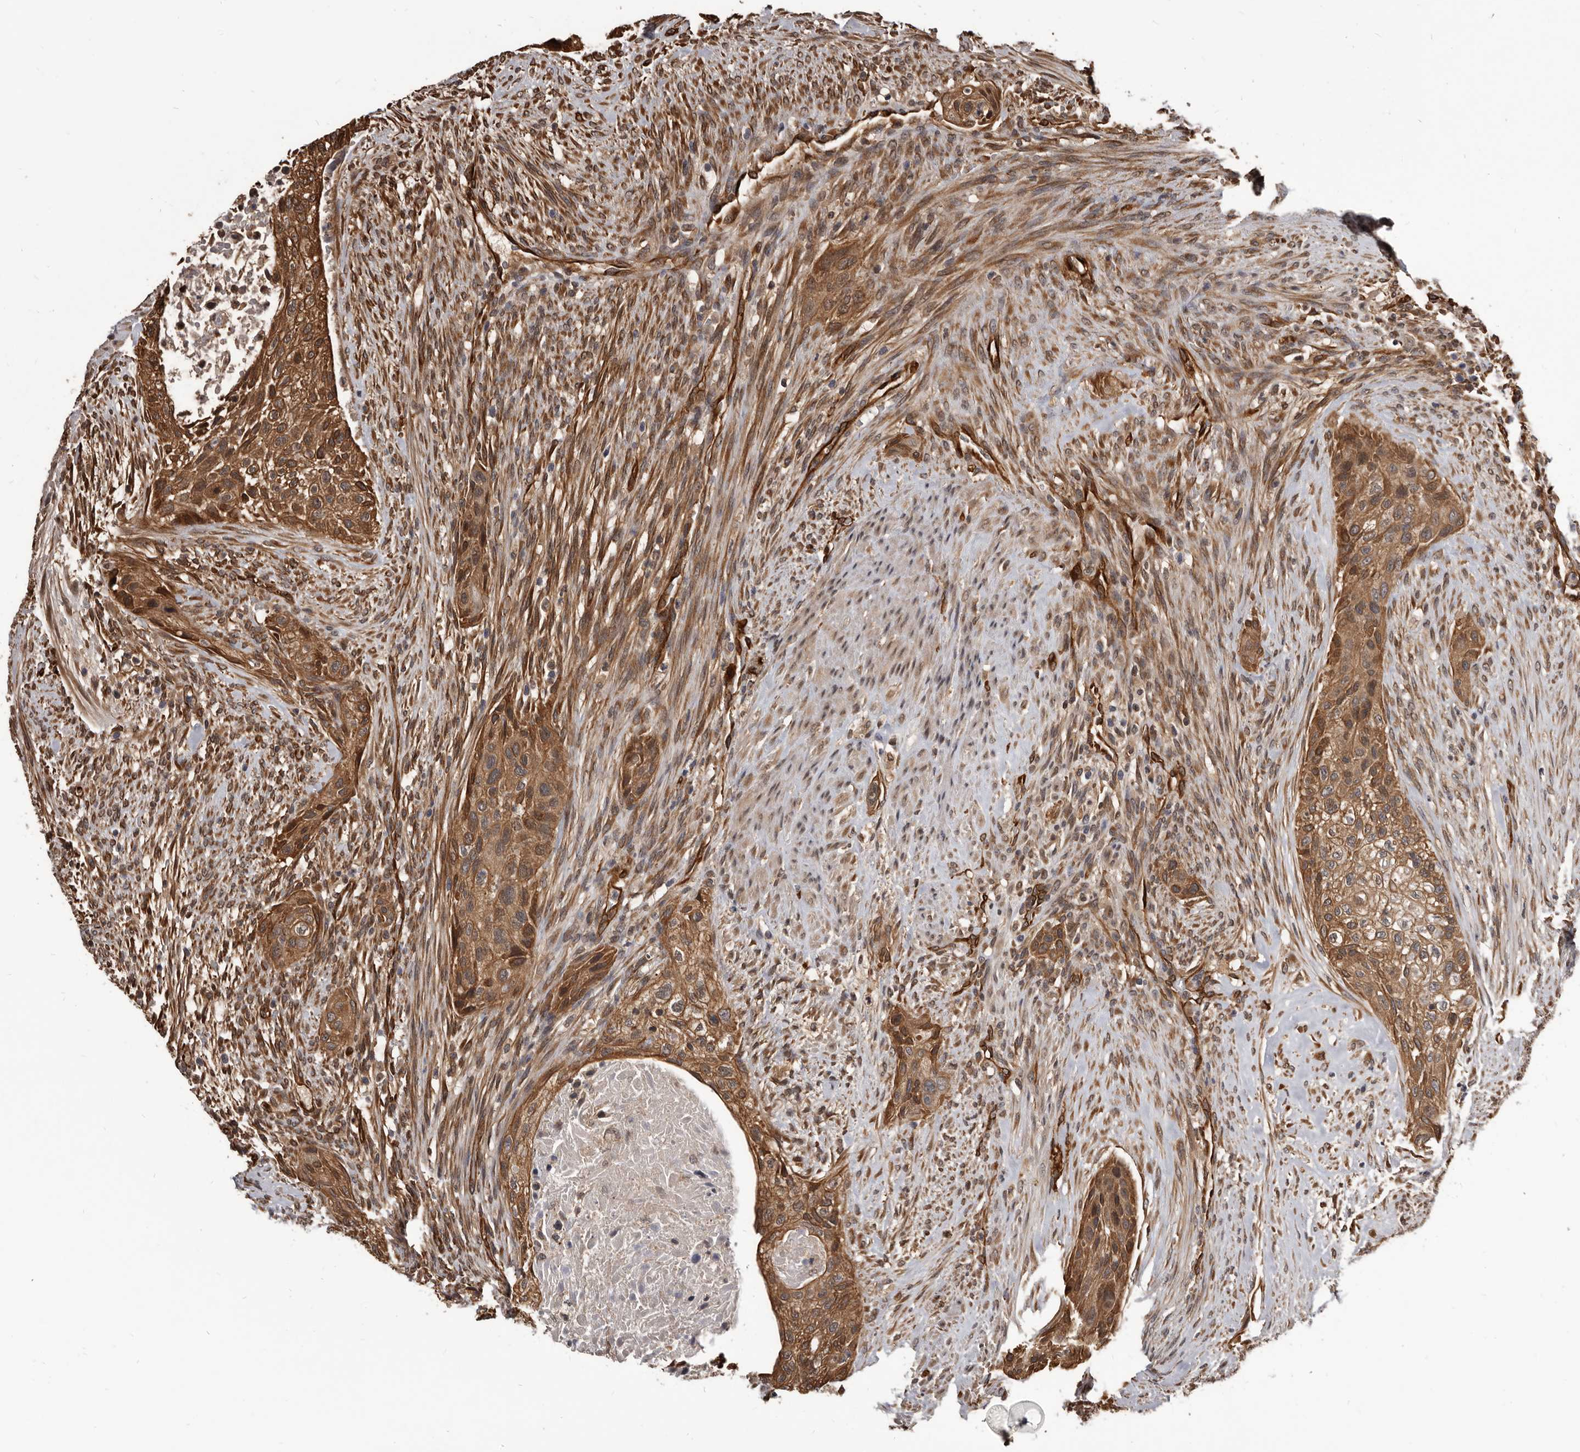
{"staining": {"intensity": "moderate", "quantity": ">75%", "location": "cytoplasmic/membranous"}, "tissue": "urothelial cancer", "cell_type": "Tumor cells", "image_type": "cancer", "snomed": [{"axis": "morphology", "description": "Urothelial carcinoma, High grade"}, {"axis": "topography", "description": "Urinary bladder"}], "caption": "Moderate cytoplasmic/membranous expression for a protein is seen in about >75% of tumor cells of urothelial cancer using immunohistochemistry (IHC).", "gene": "ADAMTS20", "patient": {"sex": "male", "age": 35}}